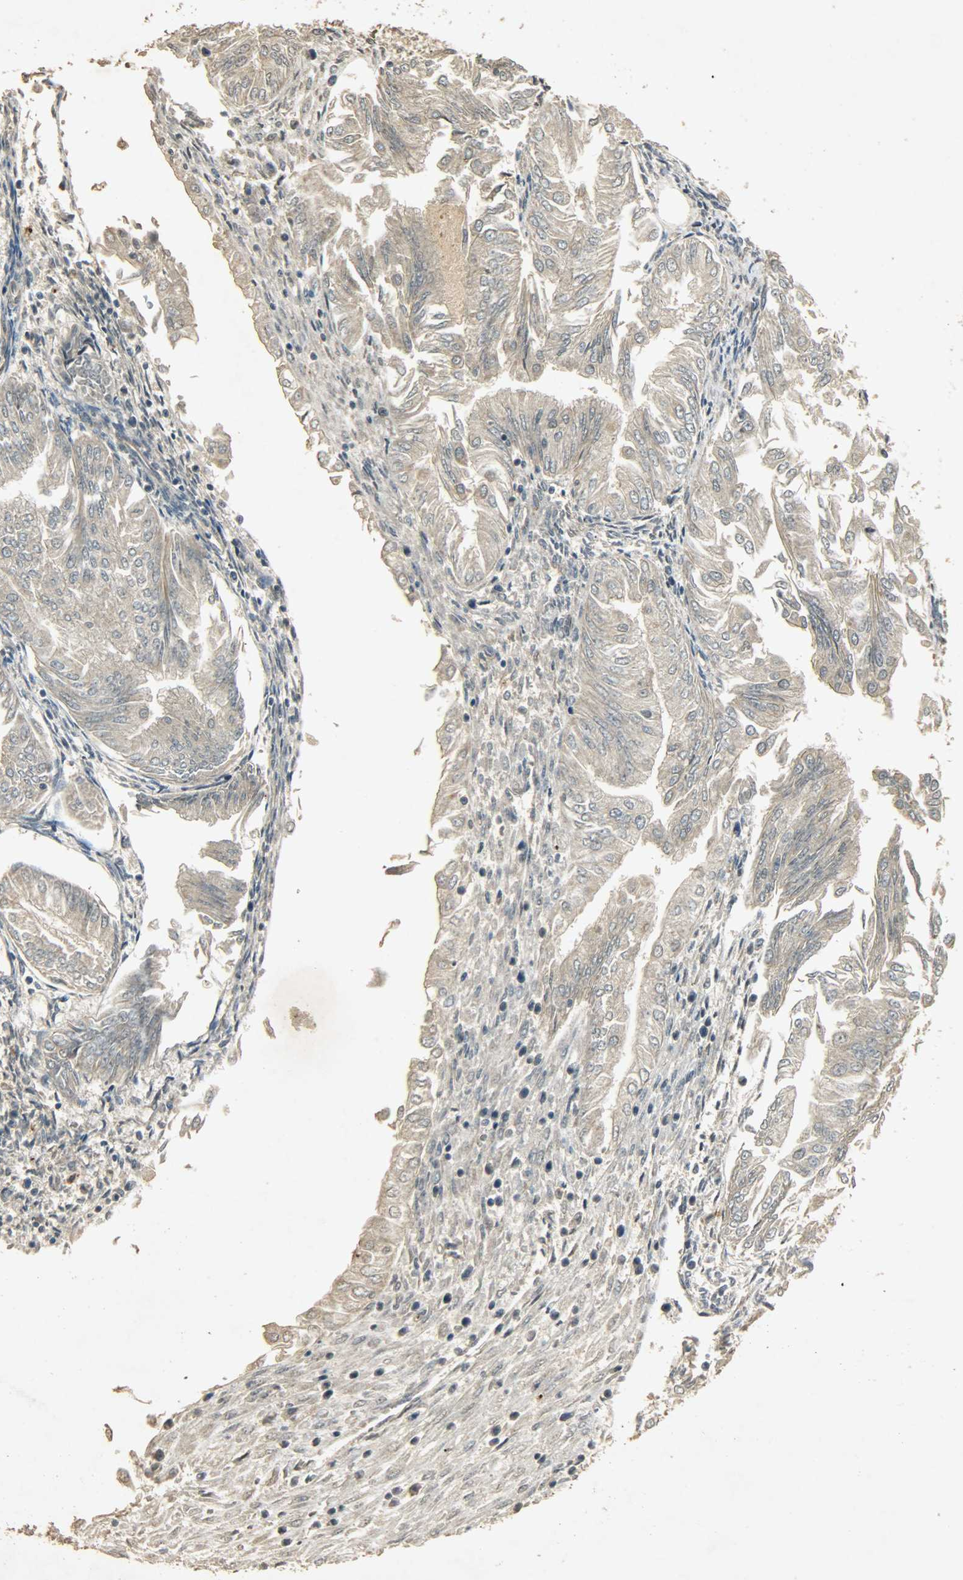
{"staining": {"intensity": "weak", "quantity": ">75%", "location": "cytoplasmic/membranous"}, "tissue": "endometrial cancer", "cell_type": "Tumor cells", "image_type": "cancer", "snomed": [{"axis": "morphology", "description": "Adenocarcinoma, NOS"}, {"axis": "topography", "description": "Endometrium"}], "caption": "Endometrial cancer (adenocarcinoma) tissue shows weak cytoplasmic/membranous positivity in approximately >75% of tumor cells, visualized by immunohistochemistry. The protein is stained brown, and the nuclei are stained in blue (DAB (3,3'-diaminobenzidine) IHC with brightfield microscopy, high magnification).", "gene": "ATP2B1", "patient": {"sex": "female", "age": 53}}